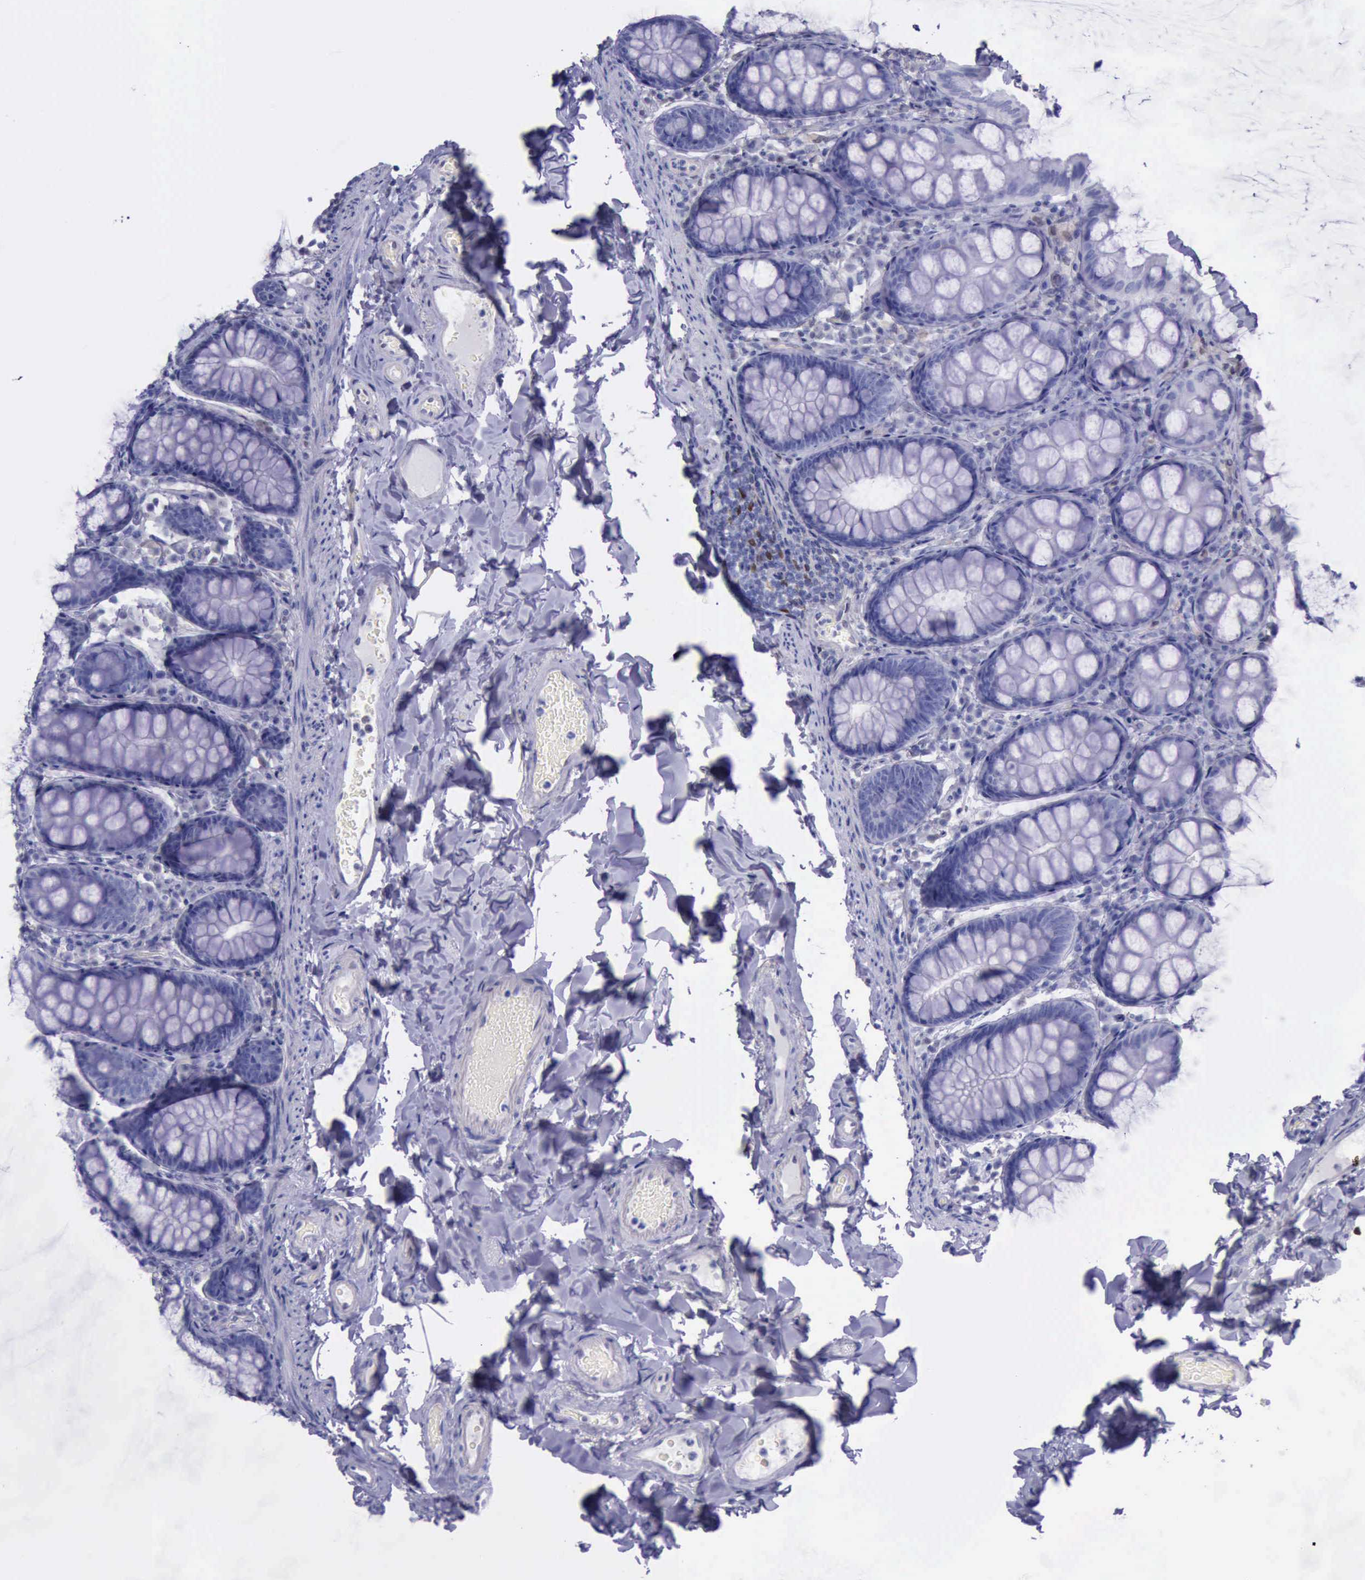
{"staining": {"intensity": "negative", "quantity": "none", "location": "none"}, "tissue": "colon", "cell_type": "Endothelial cells", "image_type": "normal", "snomed": [{"axis": "morphology", "description": "Normal tissue, NOS"}, {"axis": "topography", "description": "Colon"}], "caption": "IHC micrograph of unremarkable colon stained for a protein (brown), which demonstrates no staining in endothelial cells.", "gene": "TYMP", "patient": {"sex": "female", "age": 61}}